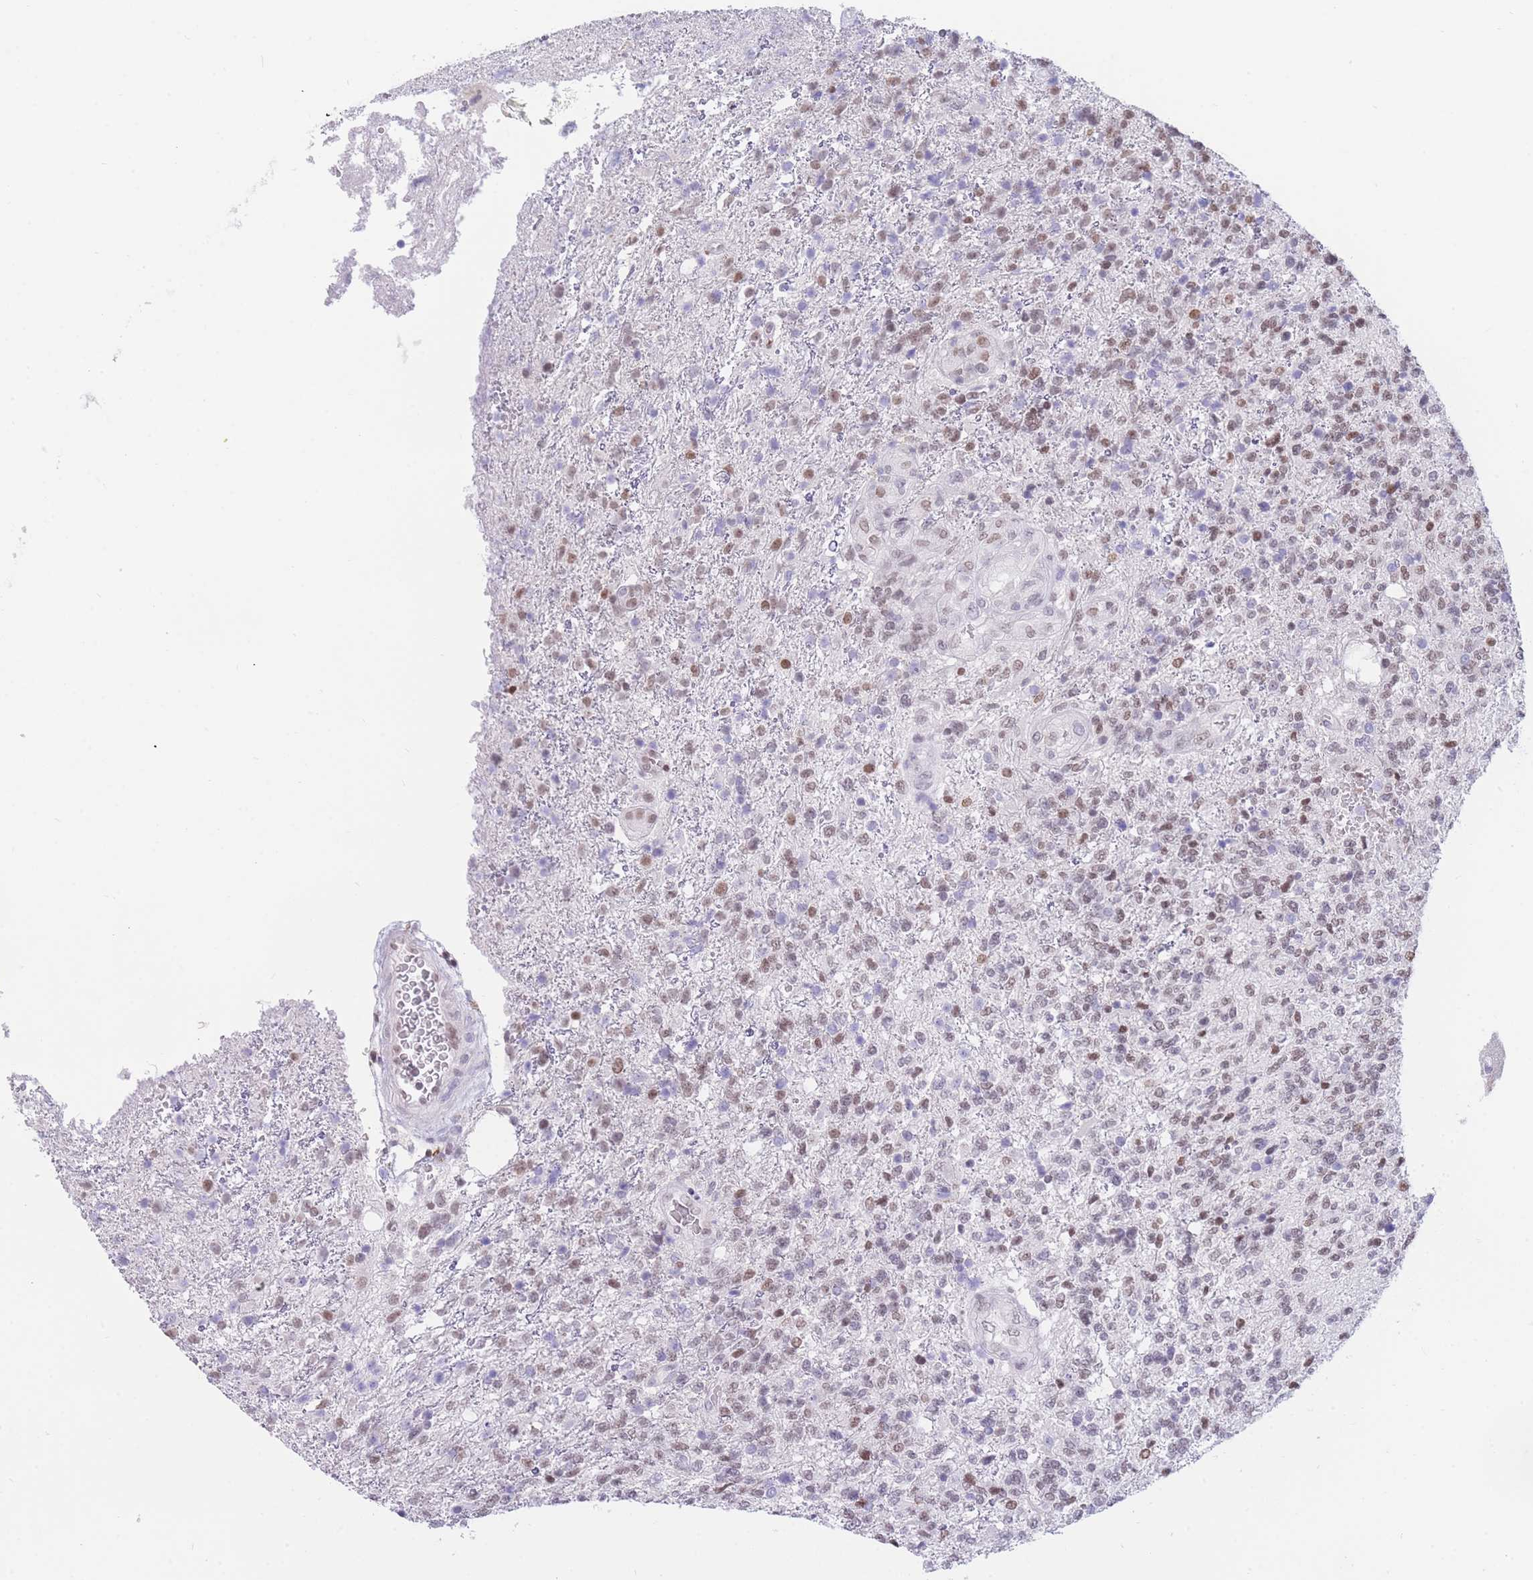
{"staining": {"intensity": "weak", "quantity": "25%-75%", "location": "nuclear"}, "tissue": "glioma", "cell_type": "Tumor cells", "image_type": "cancer", "snomed": [{"axis": "morphology", "description": "Glioma, malignant, High grade"}, {"axis": "topography", "description": "Brain"}], "caption": "IHC staining of malignant glioma (high-grade), which shows low levels of weak nuclear expression in approximately 25%-75% of tumor cells indicating weak nuclear protein expression. The staining was performed using DAB (3,3'-diaminobenzidine) (brown) for protein detection and nuclei were counterstained in hematoxylin (blue).", "gene": "HMGN1", "patient": {"sex": "male", "age": 56}}